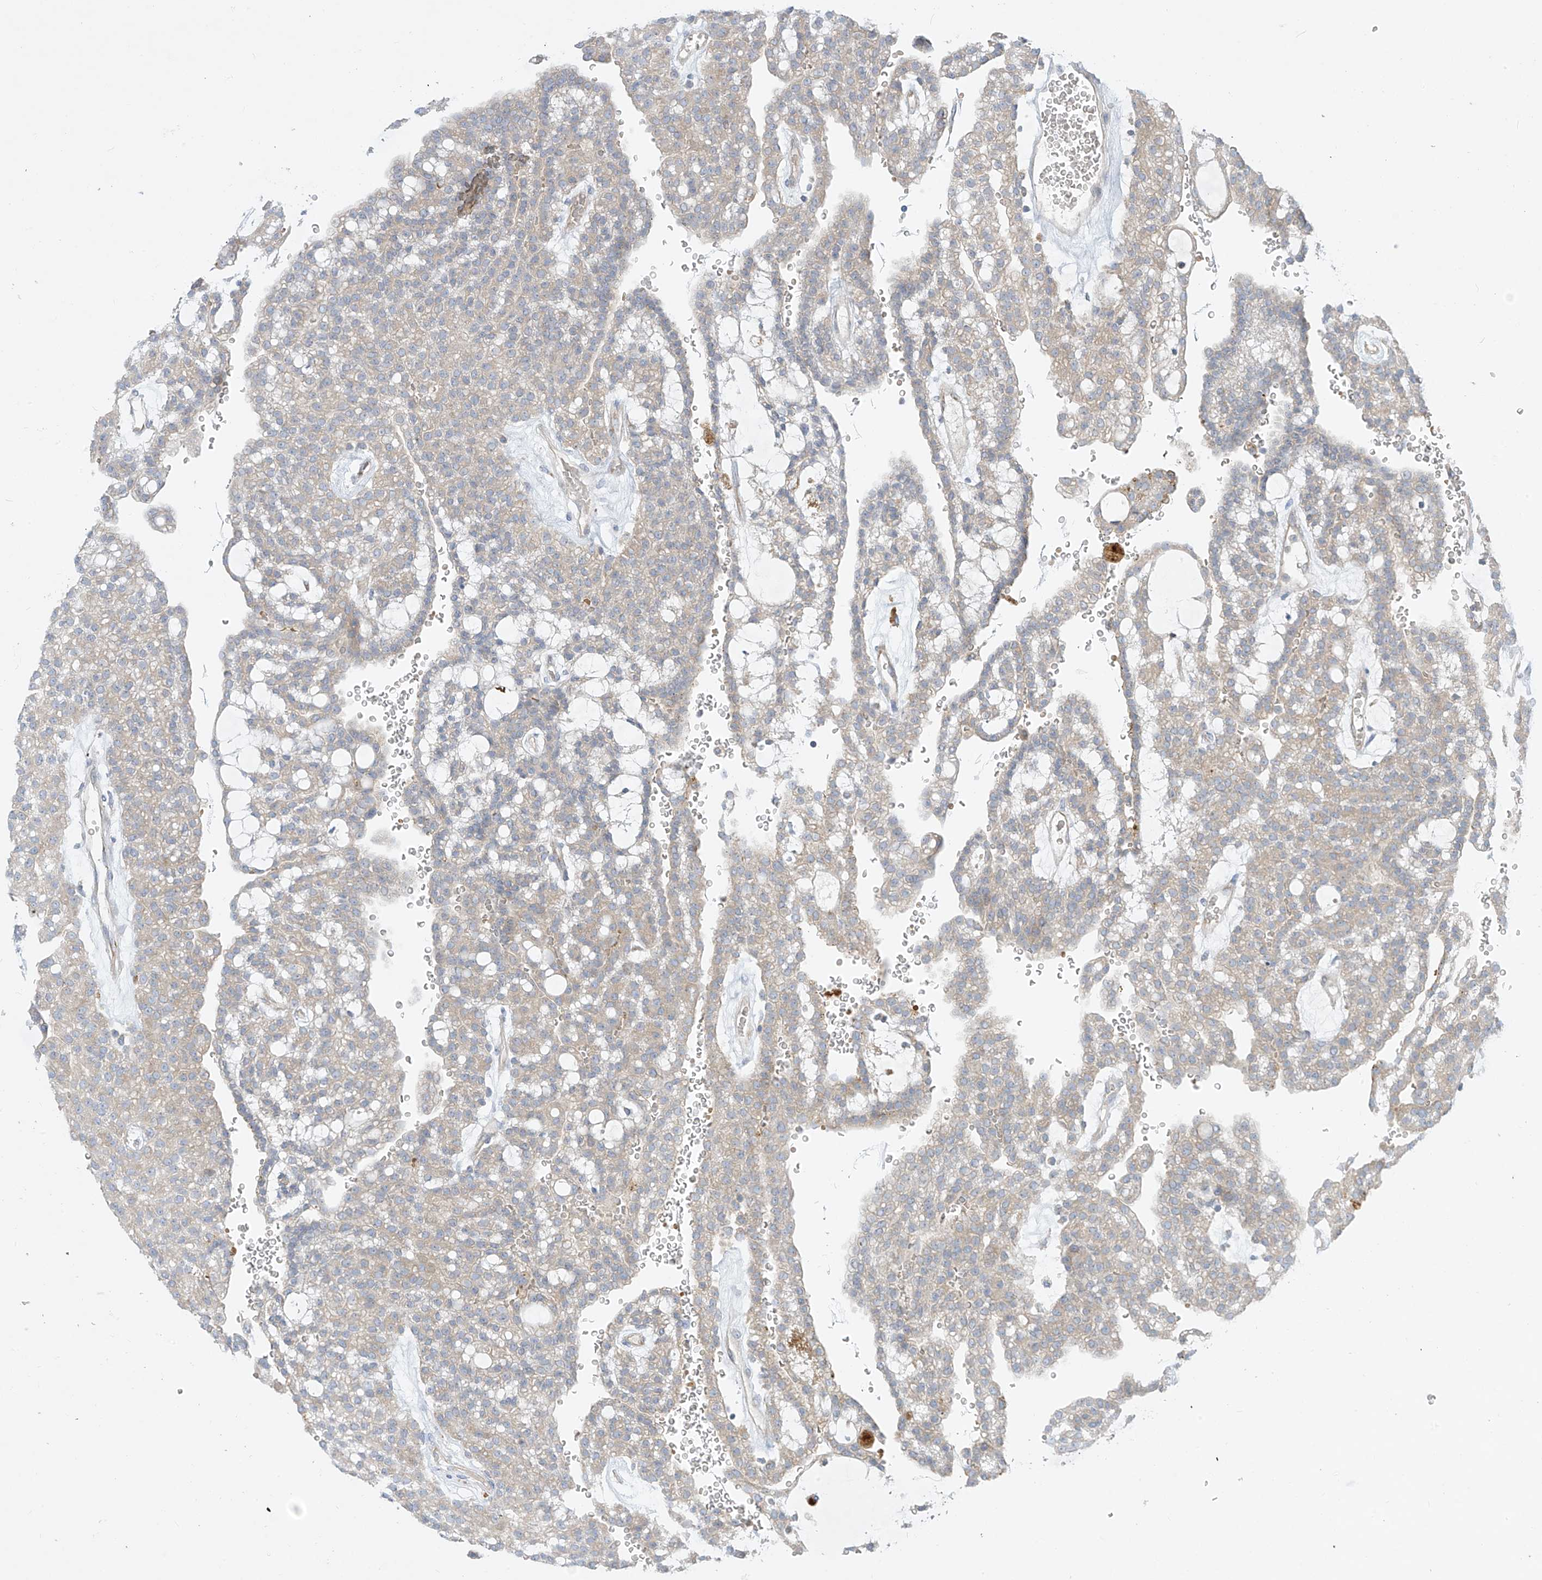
{"staining": {"intensity": "weak", "quantity": "<25%", "location": "cytoplasmic/membranous"}, "tissue": "renal cancer", "cell_type": "Tumor cells", "image_type": "cancer", "snomed": [{"axis": "morphology", "description": "Adenocarcinoma, NOS"}, {"axis": "topography", "description": "Kidney"}], "caption": "A high-resolution histopathology image shows IHC staining of renal cancer (adenocarcinoma), which displays no significant expression in tumor cells. (DAB (3,3'-diaminobenzidine) immunohistochemistry (IHC), high magnification).", "gene": "DGKQ", "patient": {"sex": "male", "age": 63}}